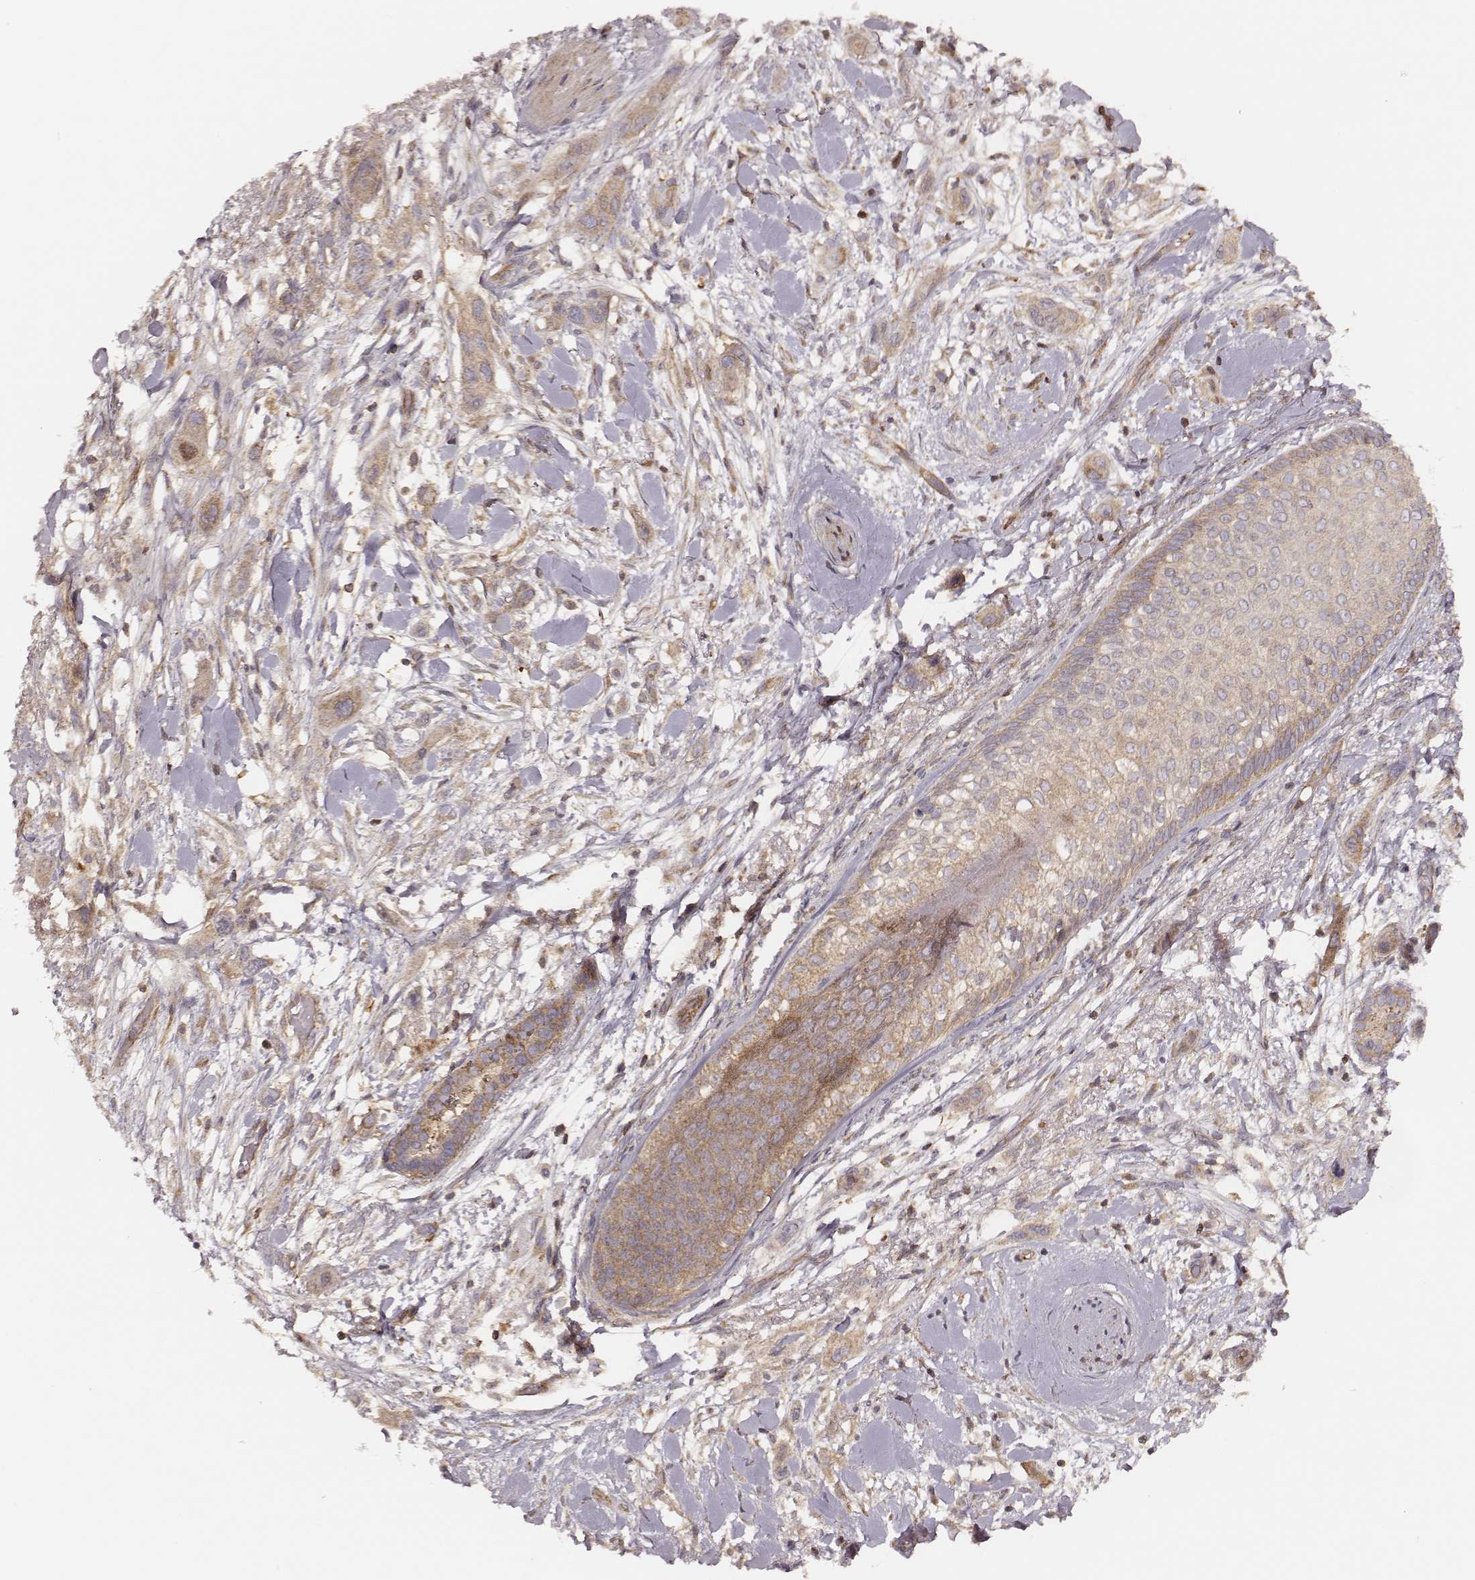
{"staining": {"intensity": "moderate", "quantity": ">75%", "location": "cytoplasmic/membranous"}, "tissue": "skin cancer", "cell_type": "Tumor cells", "image_type": "cancer", "snomed": [{"axis": "morphology", "description": "Squamous cell carcinoma, NOS"}, {"axis": "topography", "description": "Skin"}], "caption": "Immunohistochemical staining of human skin cancer reveals medium levels of moderate cytoplasmic/membranous positivity in about >75% of tumor cells.", "gene": "CARS1", "patient": {"sex": "male", "age": 79}}